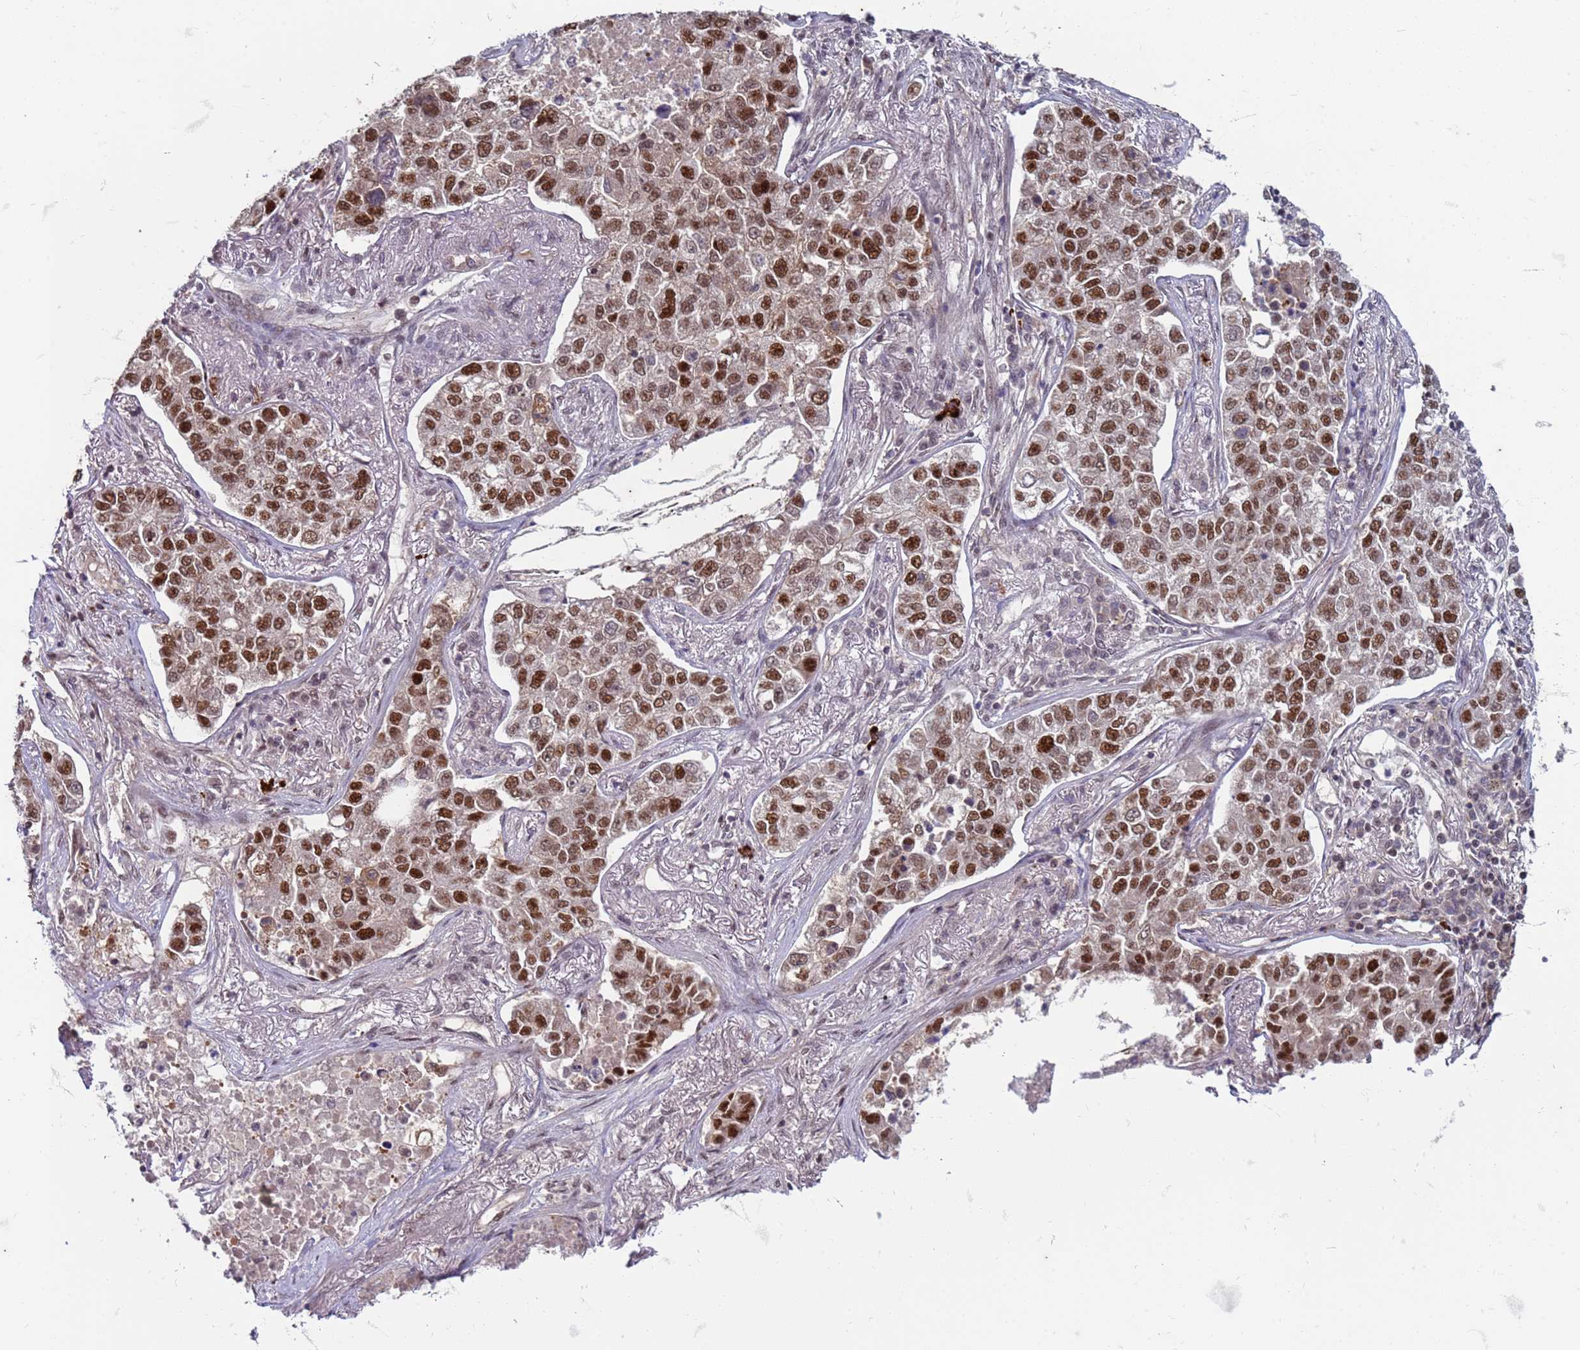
{"staining": {"intensity": "strong", "quantity": ">75%", "location": "nuclear"}, "tissue": "lung cancer", "cell_type": "Tumor cells", "image_type": "cancer", "snomed": [{"axis": "morphology", "description": "Adenocarcinoma, NOS"}, {"axis": "topography", "description": "Lung"}], "caption": "IHC micrograph of lung cancer stained for a protein (brown), which reveals high levels of strong nuclear positivity in approximately >75% of tumor cells.", "gene": "TRMT6", "patient": {"sex": "male", "age": 49}}